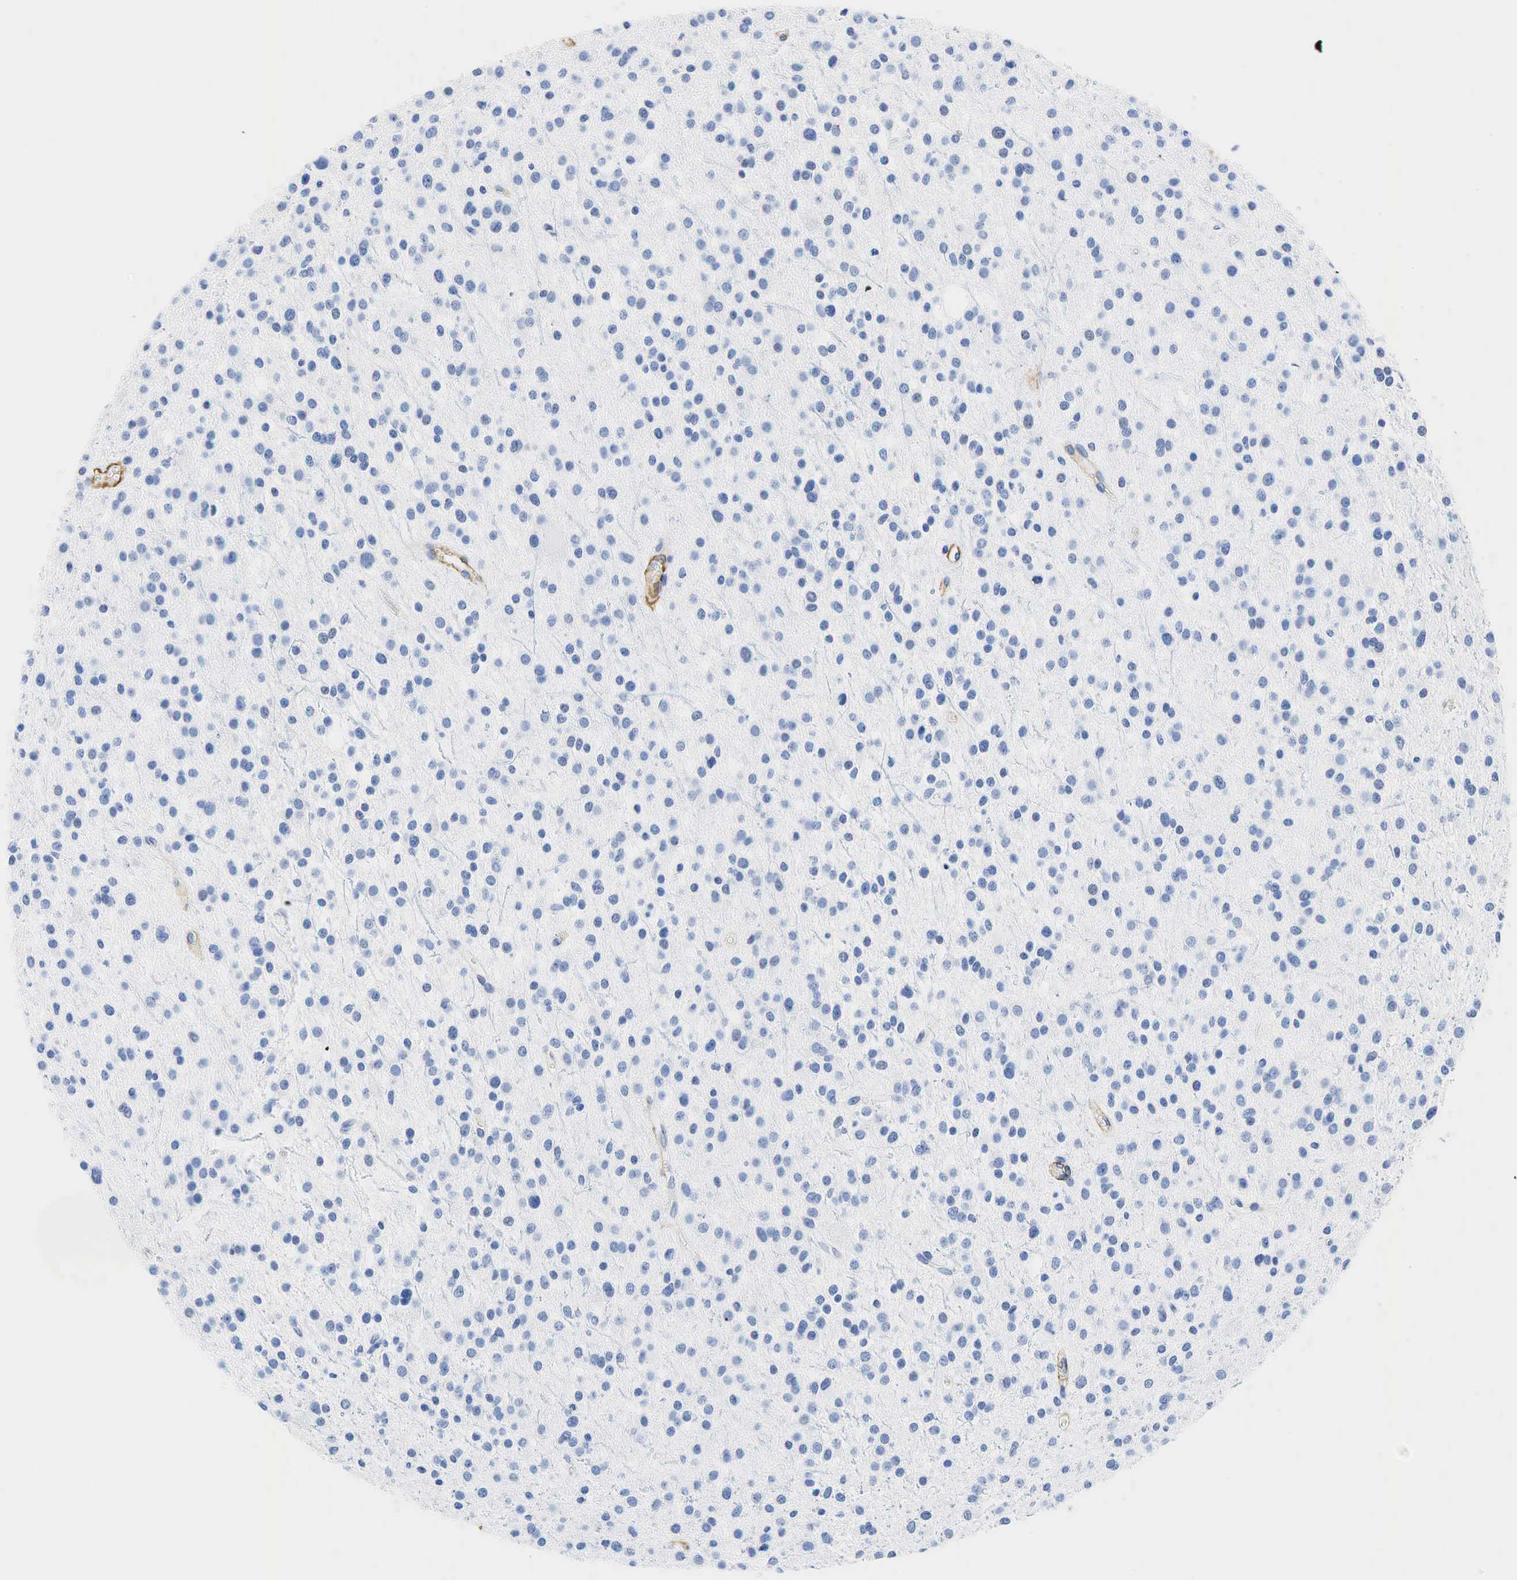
{"staining": {"intensity": "negative", "quantity": "none", "location": "none"}, "tissue": "glioma", "cell_type": "Tumor cells", "image_type": "cancer", "snomed": [{"axis": "morphology", "description": "Glioma, malignant, Low grade"}, {"axis": "topography", "description": "Brain"}], "caption": "High magnification brightfield microscopy of malignant low-grade glioma stained with DAB (brown) and counterstained with hematoxylin (blue): tumor cells show no significant staining.", "gene": "ACTA1", "patient": {"sex": "female", "age": 36}}